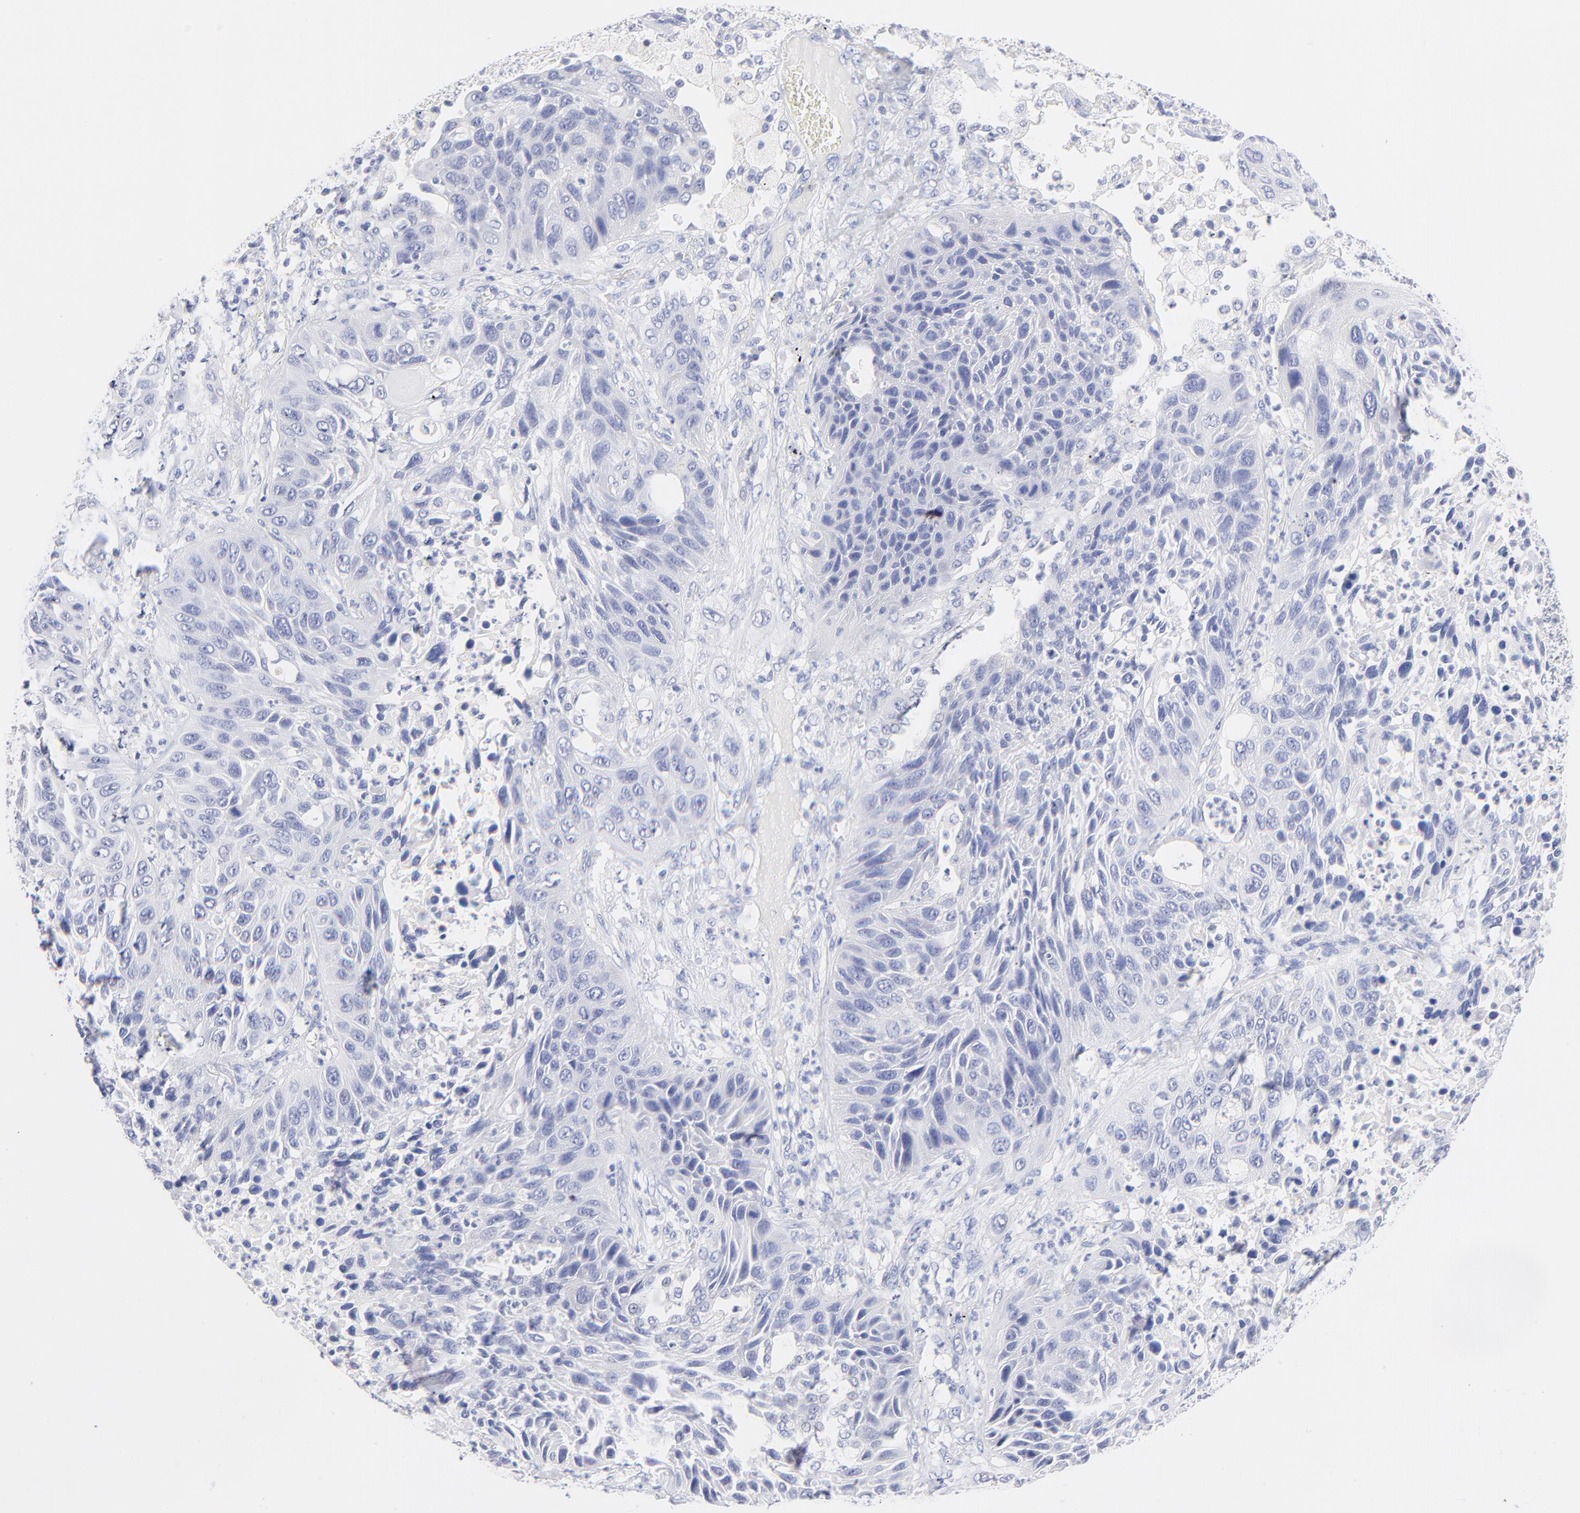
{"staining": {"intensity": "negative", "quantity": "none", "location": "none"}, "tissue": "lung cancer", "cell_type": "Tumor cells", "image_type": "cancer", "snomed": [{"axis": "morphology", "description": "Squamous cell carcinoma, NOS"}, {"axis": "topography", "description": "Lung"}], "caption": "This is a photomicrograph of immunohistochemistry (IHC) staining of lung cancer, which shows no expression in tumor cells. The staining was performed using DAB to visualize the protein expression in brown, while the nuclei were stained in blue with hematoxylin (Magnification: 20x).", "gene": "EBP", "patient": {"sex": "female", "age": 76}}